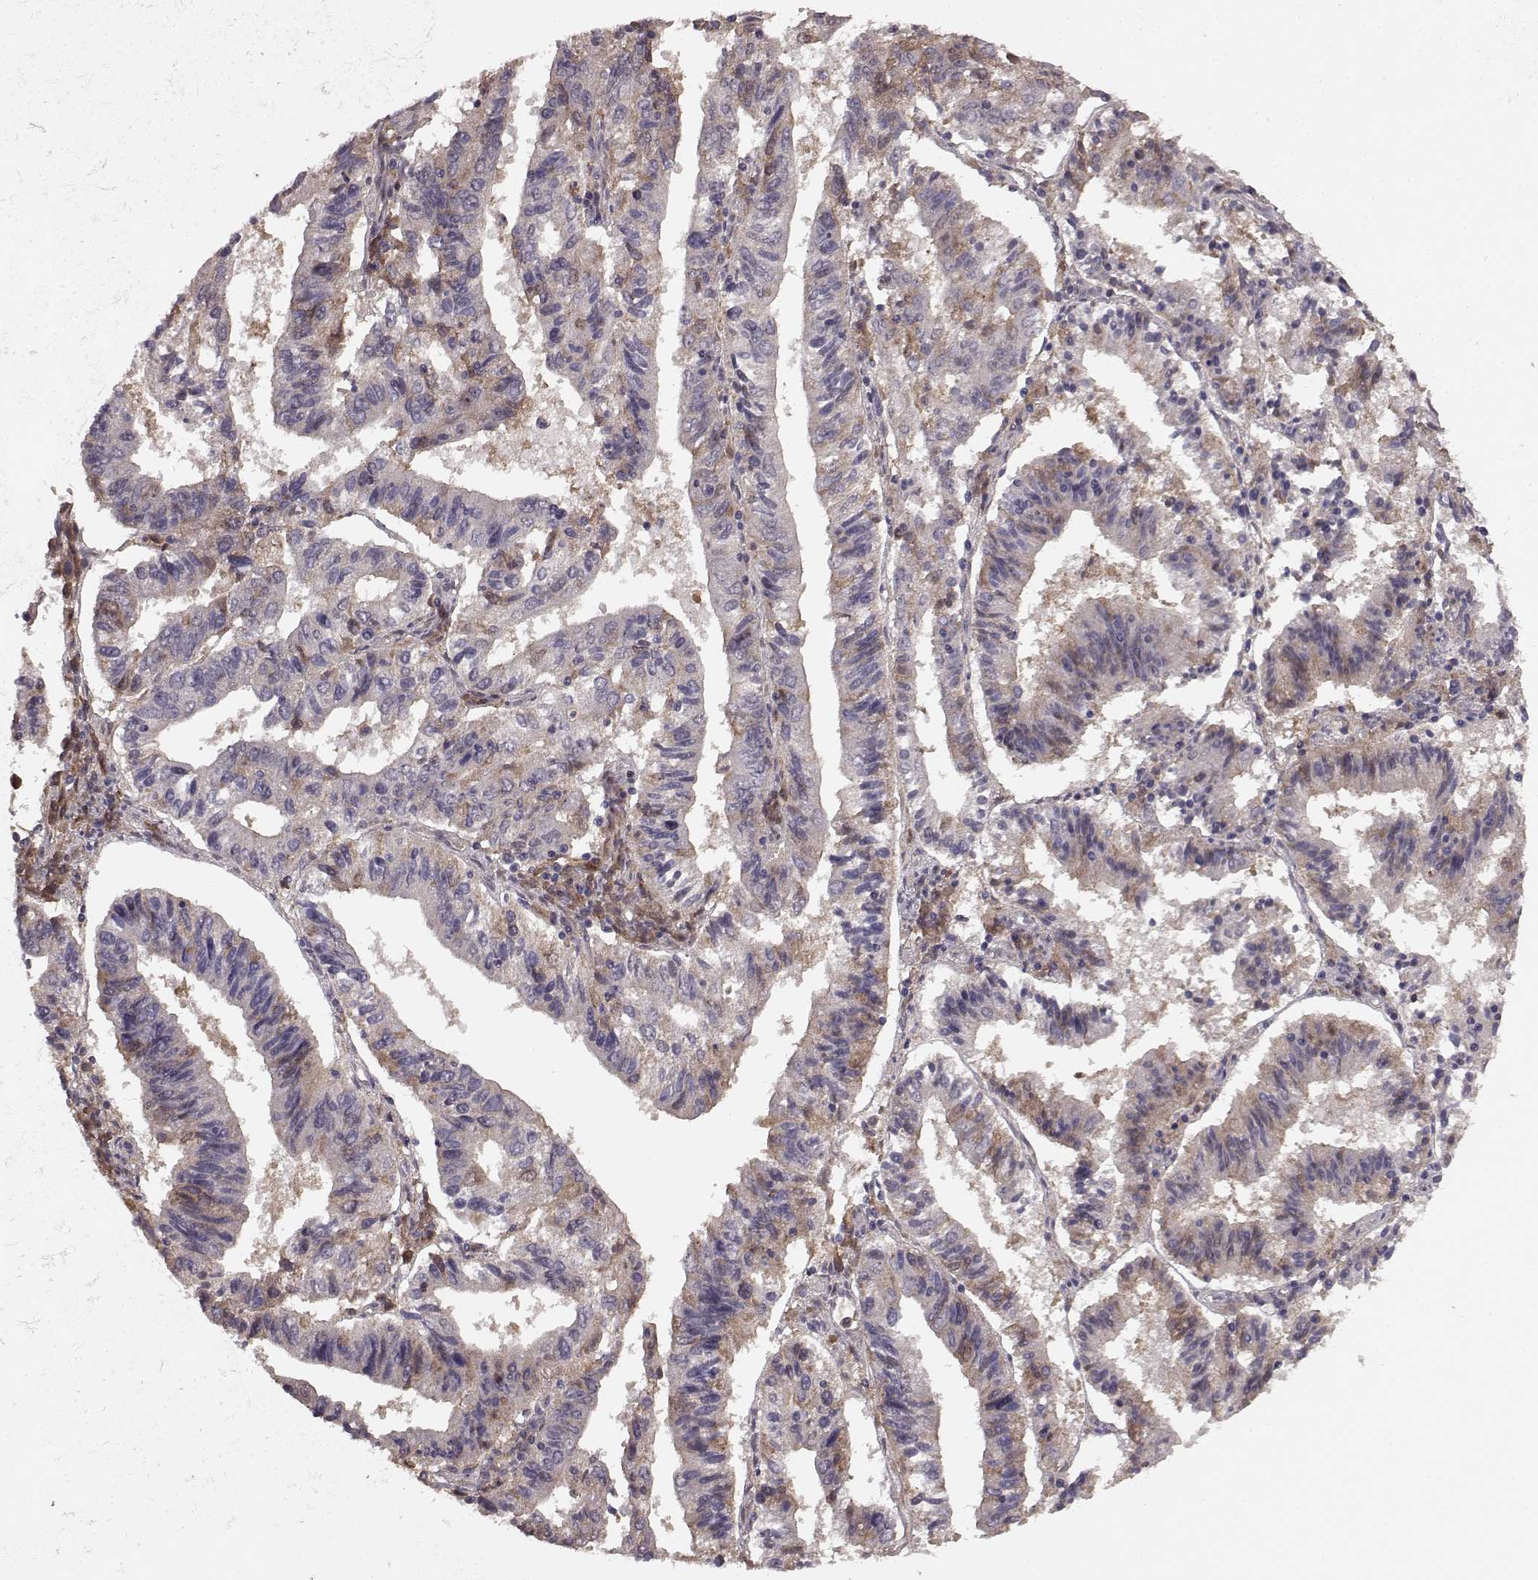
{"staining": {"intensity": "negative", "quantity": "none", "location": "none"}, "tissue": "endometrial cancer", "cell_type": "Tumor cells", "image_type": "cancer", "snomed": [{"axis": "morphology", "description": "Adenocarcinoma, NOS"}, {"axis": "topography", "description": "Endometrium"}], "caption": "Immunohistochemistry histopathology image of human endometrial cancer (adenocarcinoma) stained for a protein (brown), which demonstrates no expression in tumor cells.", "gene": "SLC22A18", "patient": {"sex": "female", "age": 82}}